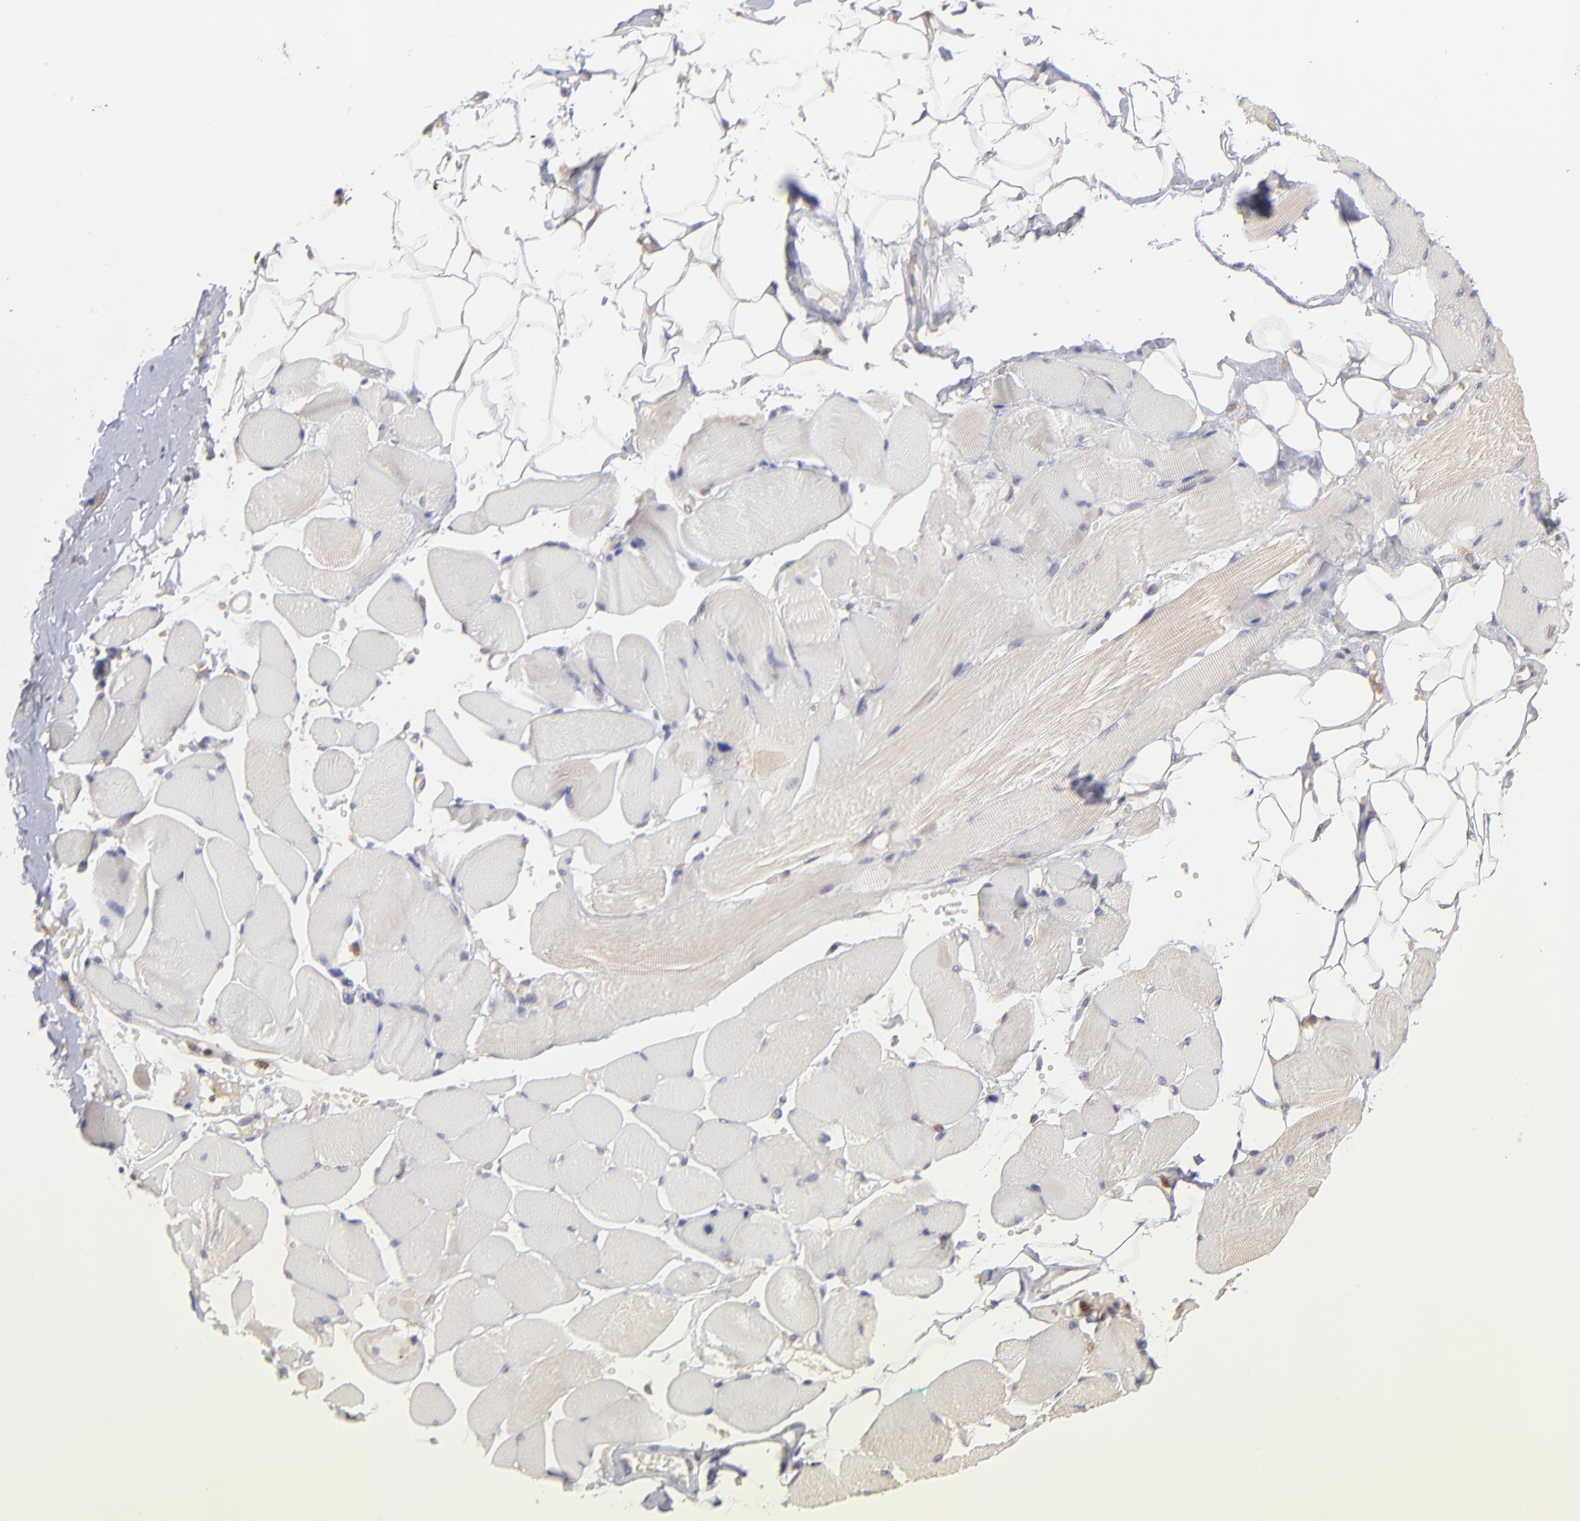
{"staining": {"intensity": "weak", "quantity": "<25%", "location": "cytoplasmic/membranous"}, "tissue": "skeletal muscle", "cell_type": "Myocytes", "image_type": "normal", "snomed": [{"axis": "morphology", "description": "Normal tissue, NOS"}, {"axis": "topography", "description": "Skeletal muscle"}, {"axis": "topography", "description": "Peripheral nerve tissue"}], "caption": "DAB (3,3'-diaminobenzidine) immunohistochemical staining of unremarkable human skeletal muscle displays no significant expression in myocytes.", "gene": "MAP2K2", "patient": {"sex": "female", "age": 84}}